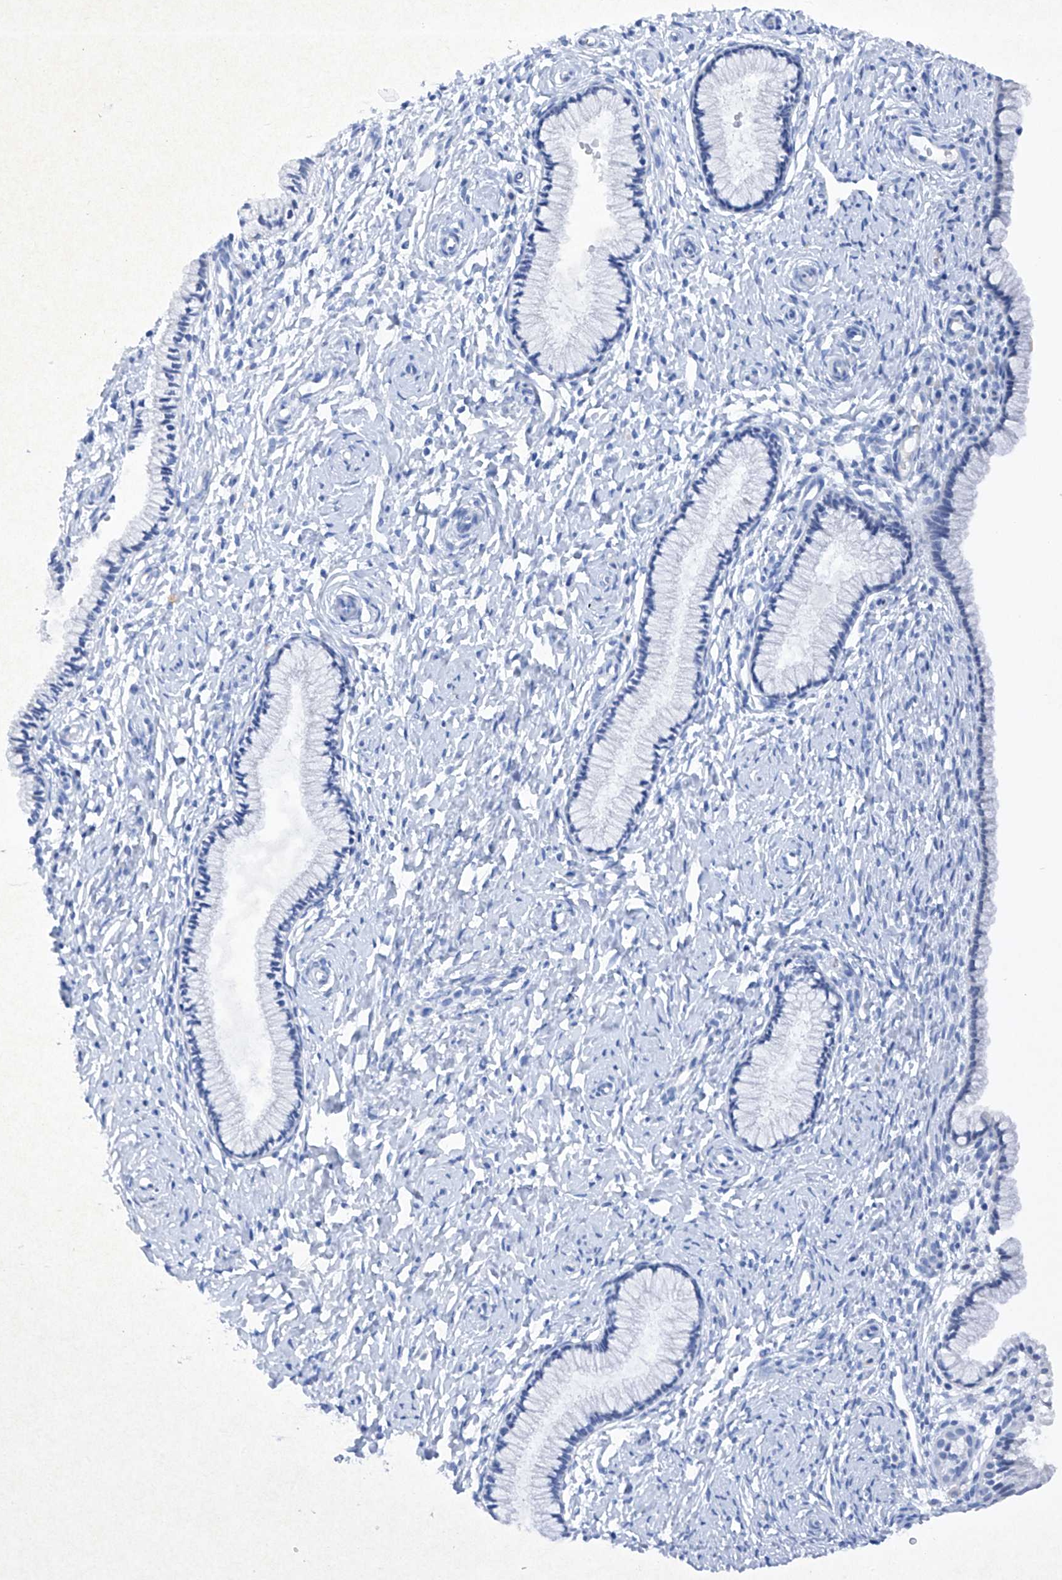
{"staining": {"intensity": "negative", "quantity": "none", "location": "none"}, "tissue": "cervix", "cell_type": "Glandular cells", "image_type": "normal", "snomed": [{"axis": "morphology", "description": "Normal tissue, NOS"}, {"axis": "topography", "description": "Cervix"}], "caption": "Immunohistochemistry (IHC) micrograph of benign cervix: cervix stained with DAB displays no significant protein staining in glandular cells.", "gene": "BARX2", "patient": {"sex": "female", "age": 33}}